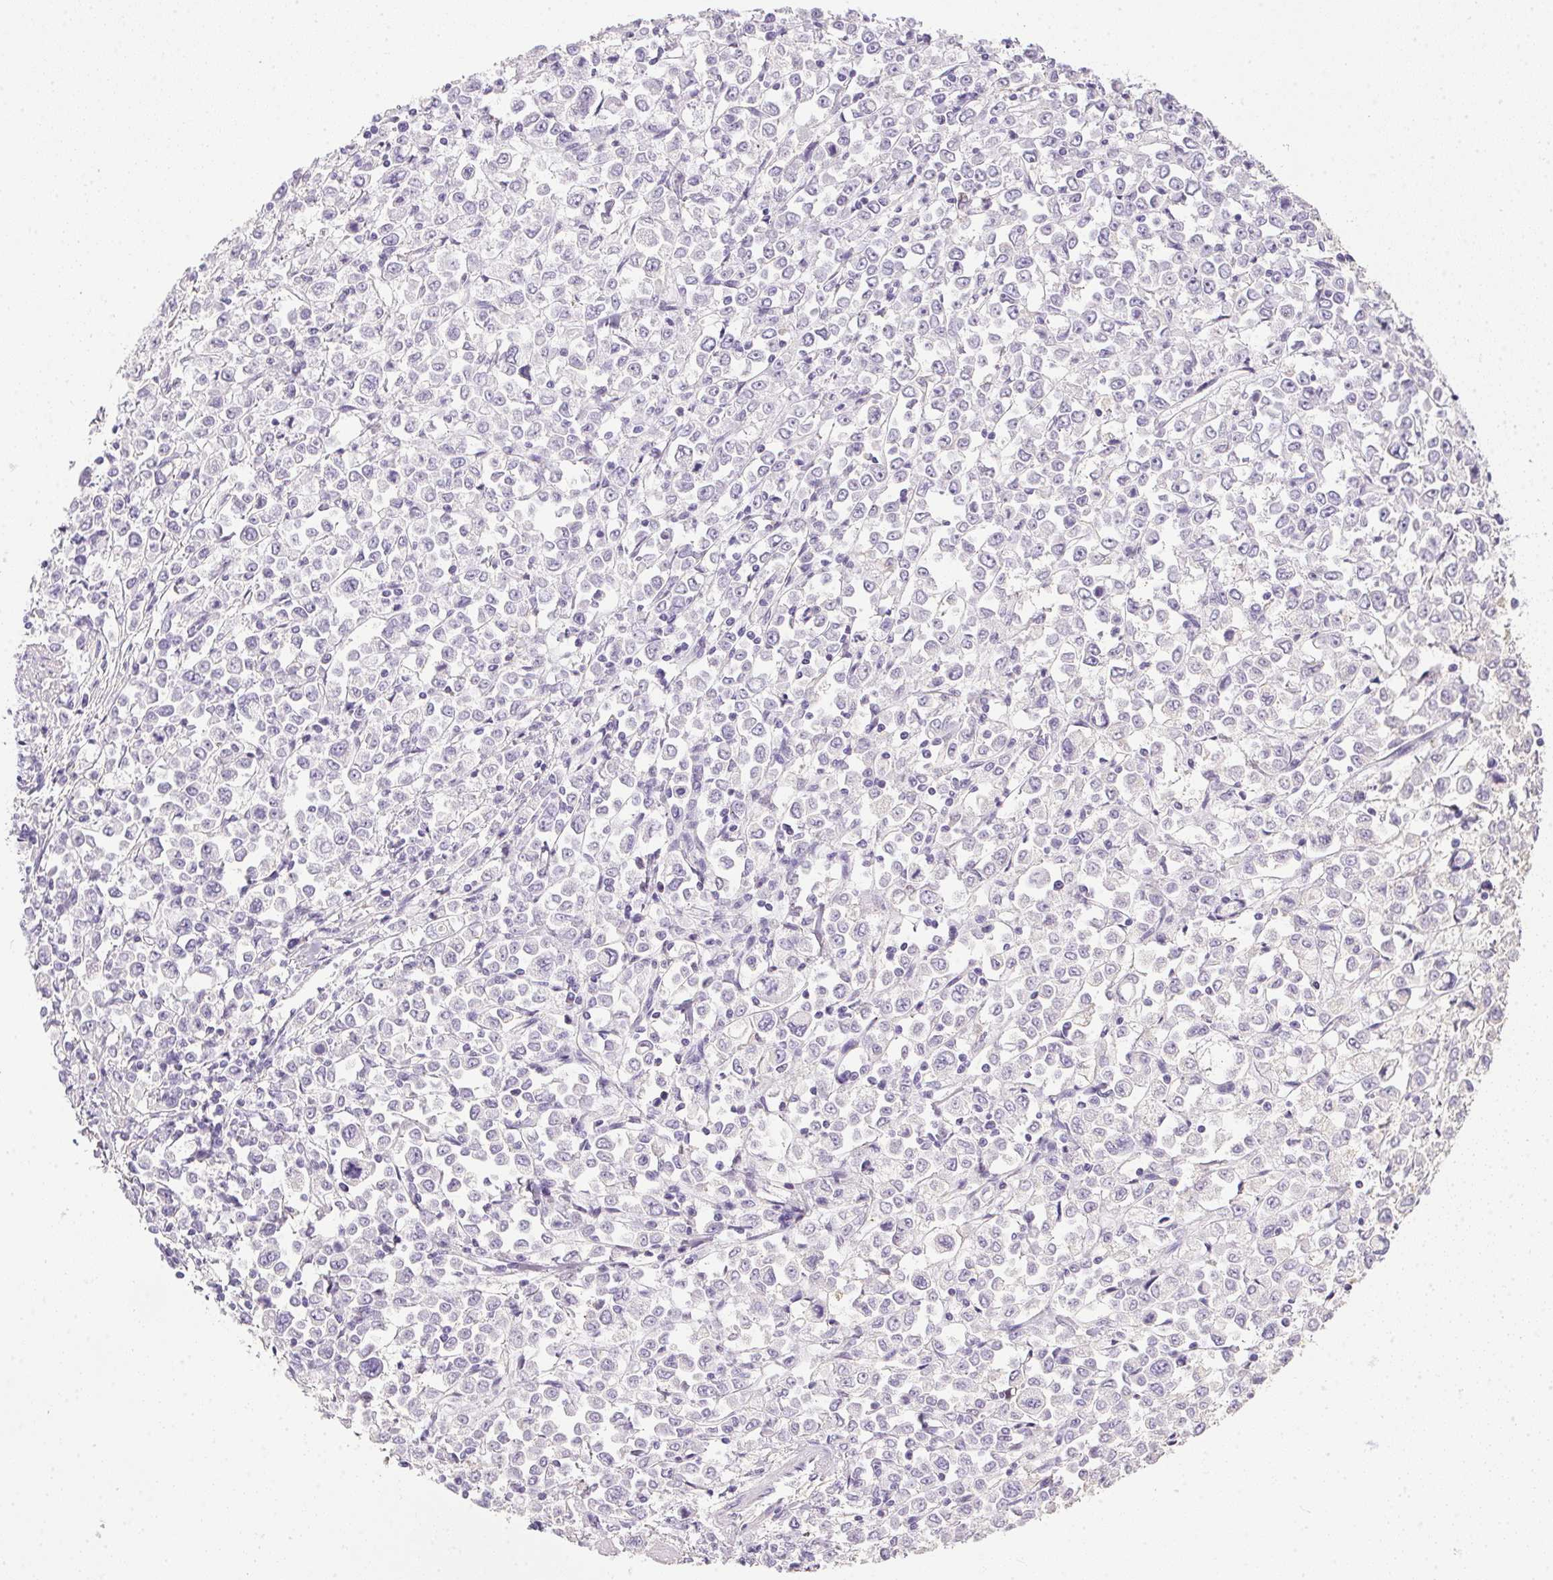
{"staining": {"intensity": "negative", "quantity": "none", "location": "none"}, "tissue": "stomach cancer", "cell_type": "Tumor cells", "image_type": "cancer", "snomed": [{"axis": "morphology", "description": "Adenocarcinoma, NOS"}, {"axis": "topography", "description": "Stomach, upper"}], "caption": "Tumor cells are negative for brown protein staining in stomach adenocarcinoma.", "gene": "PRL", "patient": {"sex": "male", "age": 70}}